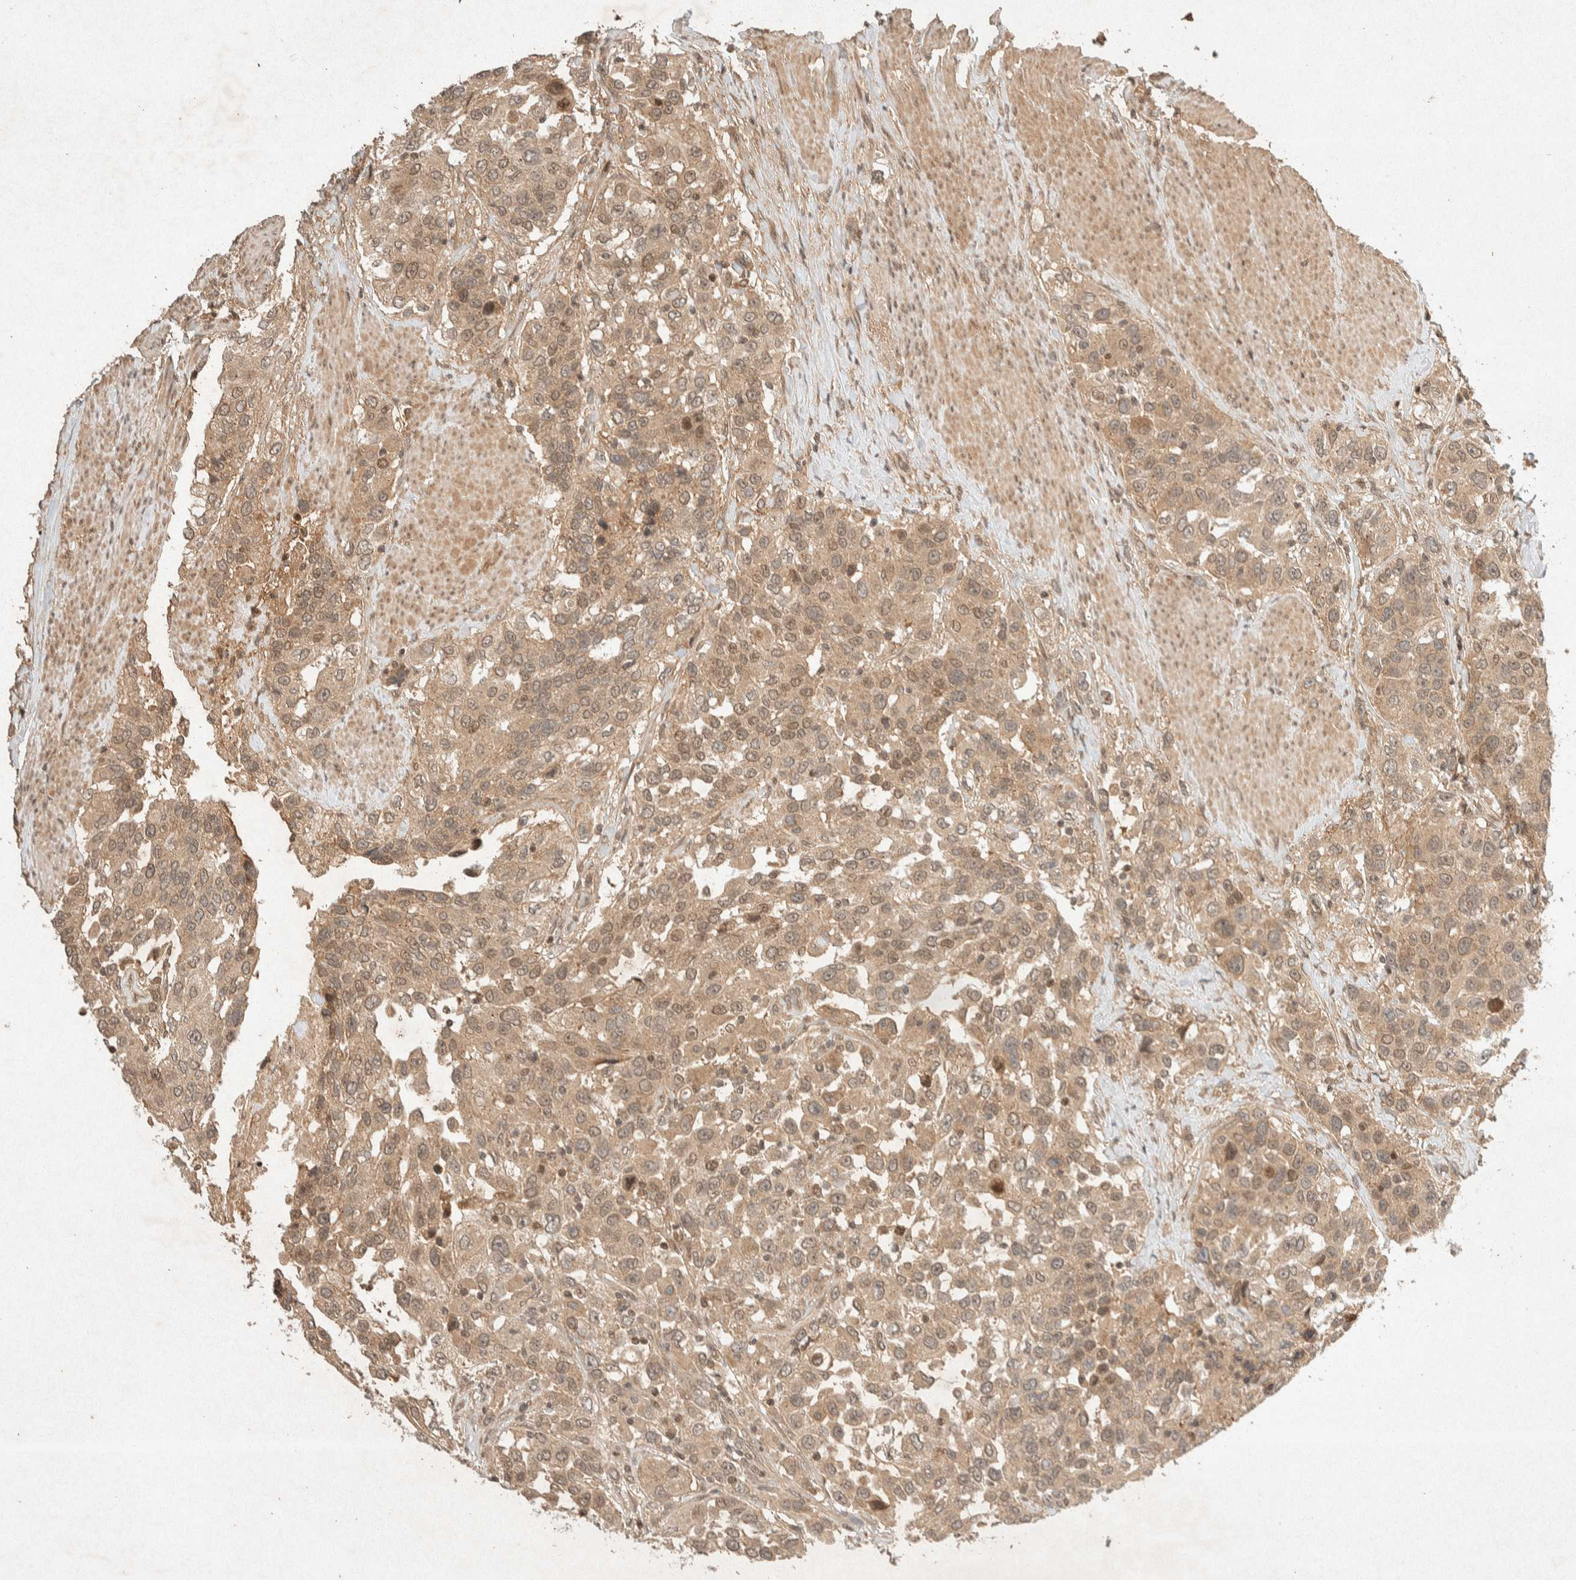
{"staining": {"intensity": "weak", "quantity": ">75%", "location": "cytoplasmic/membranous,nuclear"}, "tissue": "urothelial cancer", "cell_type": "Tumor cells", "image_type": "cancer", "snomed": [{"axis": "morphology", "description": "Urothelial carcinoma, High grade"}, {"axis": "topography", "description": "Urinary bladder"}], "caption": "IHC staining of urothelial cancer, which reveals low levels of weak cytoplasmic/membranous and nuclear expression in approximately >75% of tumor cells indicating weak cytoplasmic/membranous and nuclear protein expression. The staining was performed using DAB (brown) for protein detection and nuclei were counterstained in hematoxylin (blue).", "gene": "THRA", "patient": {"sex": "female", "age": 80}}